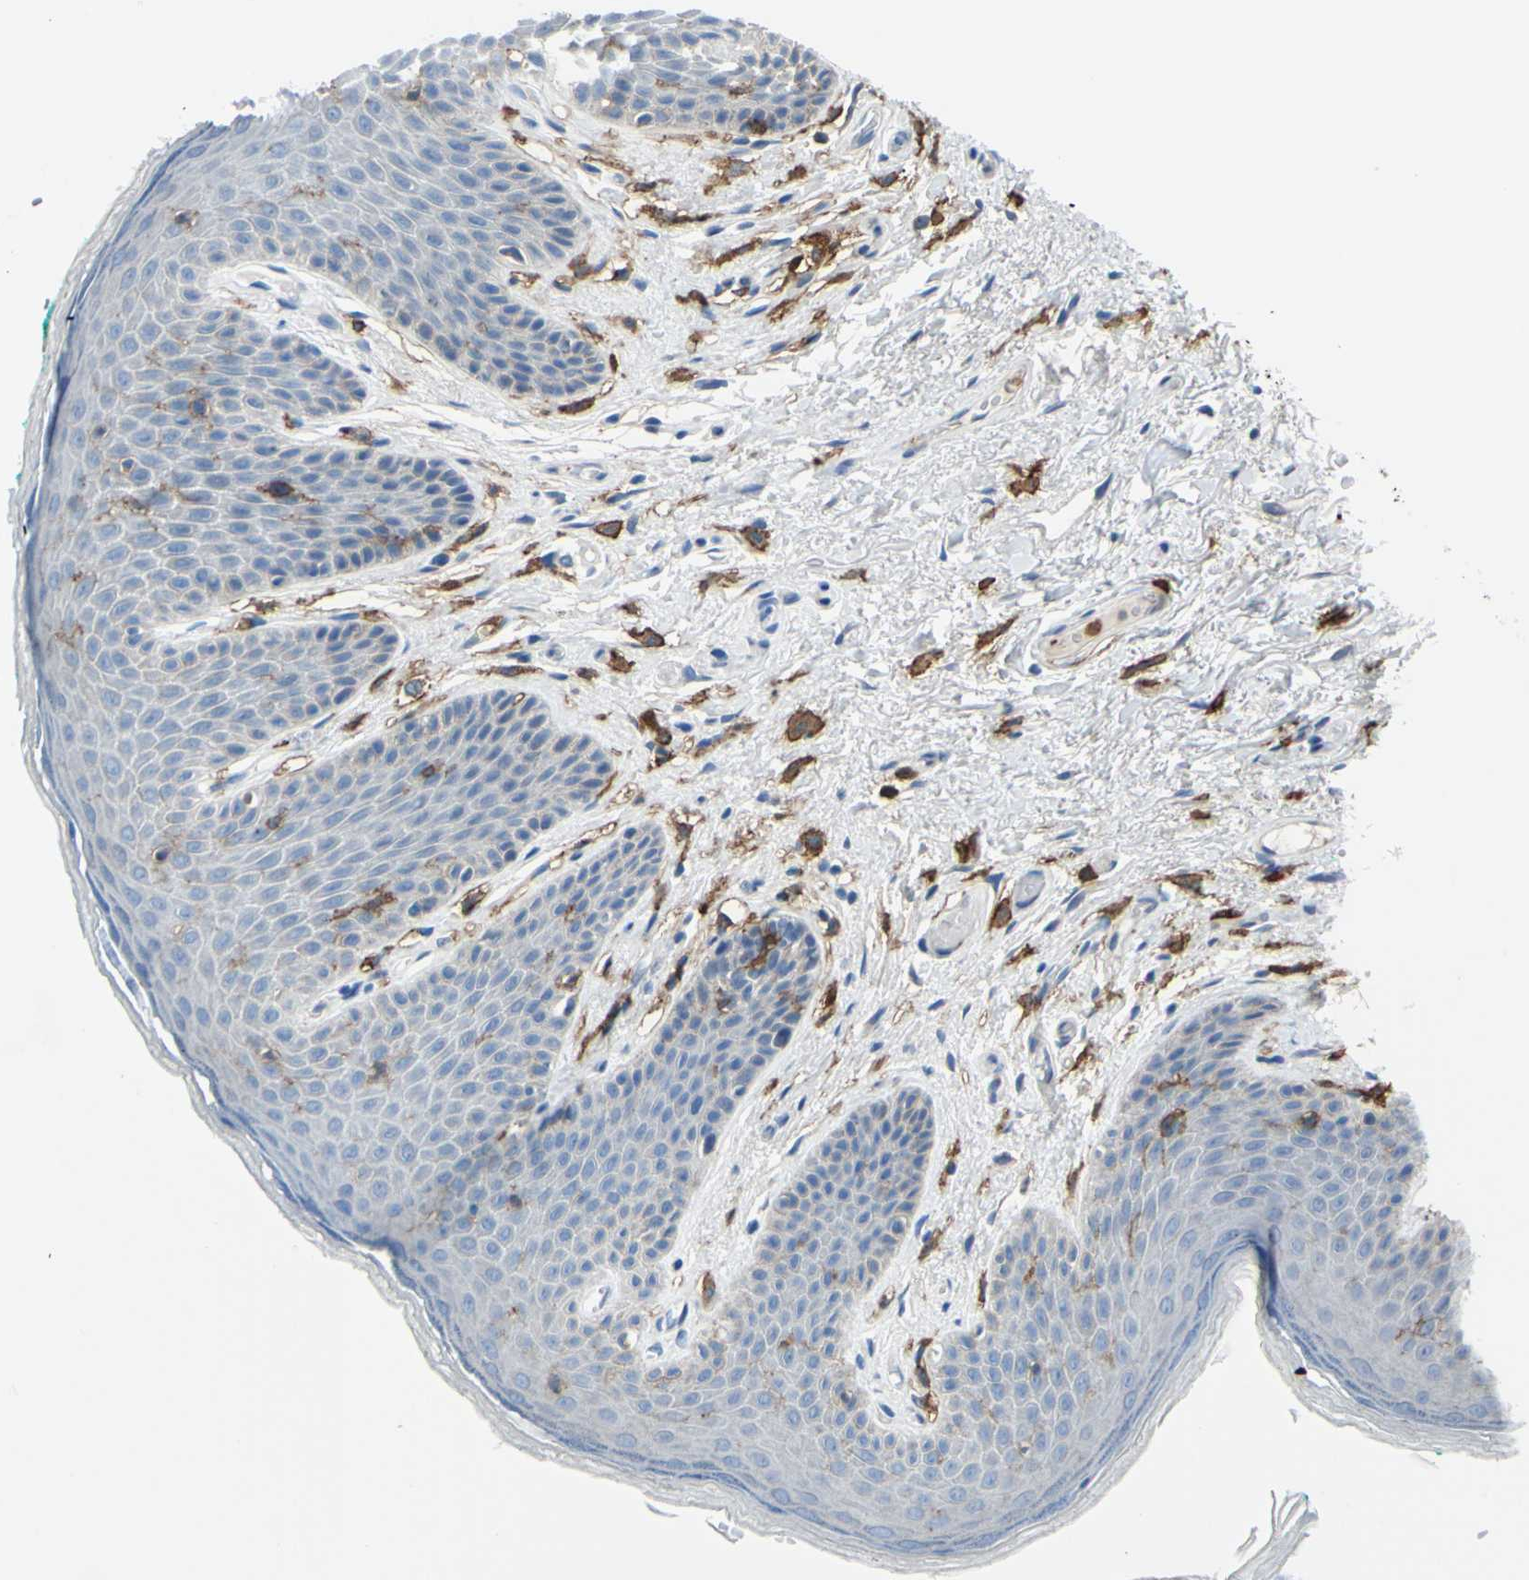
{"staining": {"intensity": "negative", "quantity": "none", "location": "none"}, "tissue": "skin", "cell_type": "Epidermal cells", "image_type": "normal", "snomed": [{"axis": "morphology", "description": "Normal tissue, NOS"}, {"axis": "topography", "description": "Anal"}], "caption": "DAB immunohistochemical staining of unremarkable human skin reveals no significant positivity in epidermal cells.", "gene": "FCGR2A", "patient": {"sex": "male", "age": 74}}